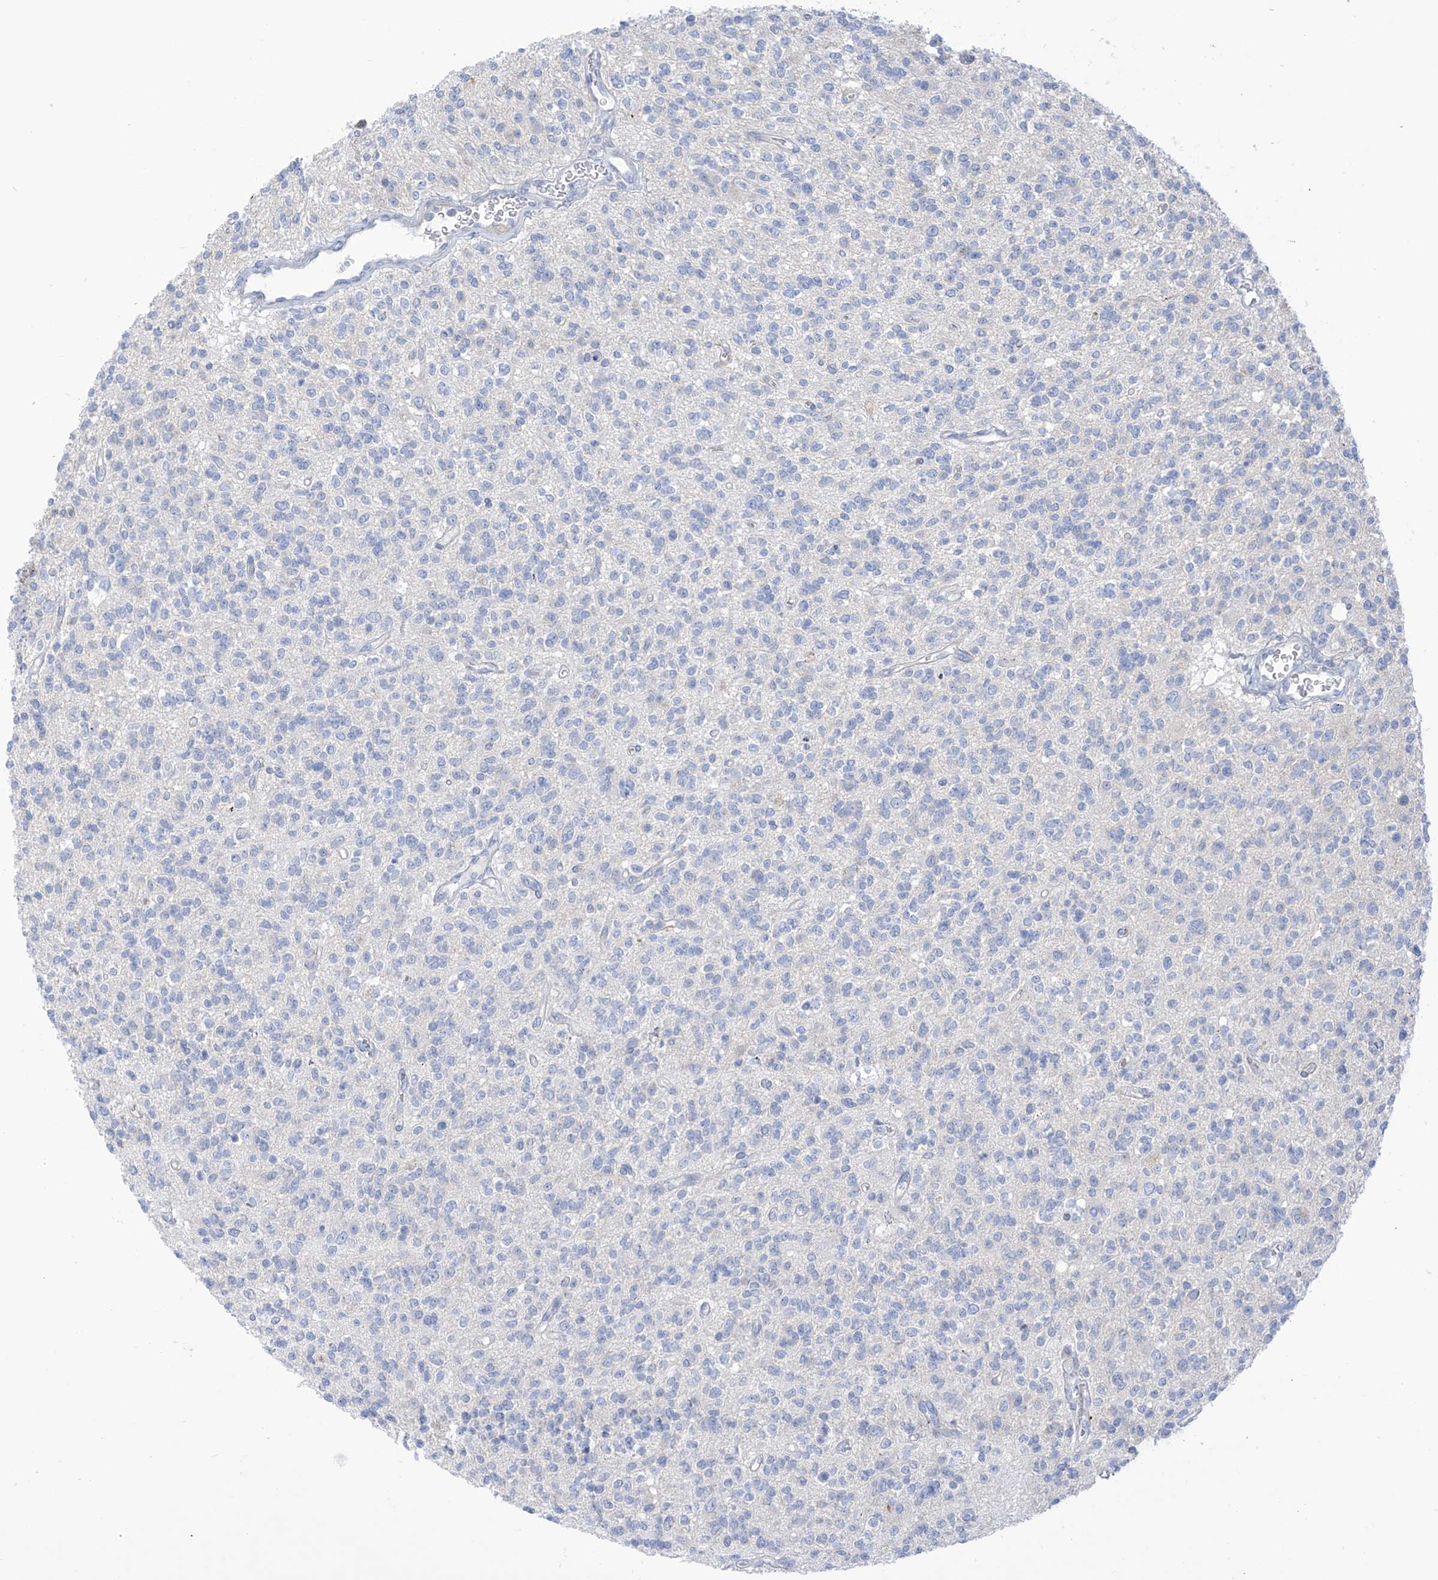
{"staining": {"intensity": "negative", "quantity": "none", "location": "none"}, "tissue": "glioma", "cell_type": "Tumor cells", "image_type": "cancer", "snomed": [{"axis": "morphology", "description": "Glioma, malignant, High grade"}, {"axis": "topography", "description": "Brain"}], "caption": "Tumor cells show no significant staining in malignant high-grade glioma. The staining was performed using DAB (3,3'-diaminobenzidine) to visualize the protein expression in brown, while the nuclei were stained in blue with hematoxylin (Magnification: 20x).", "gene": "FABP2", "patient": {"sex": "male", "age": 34}}